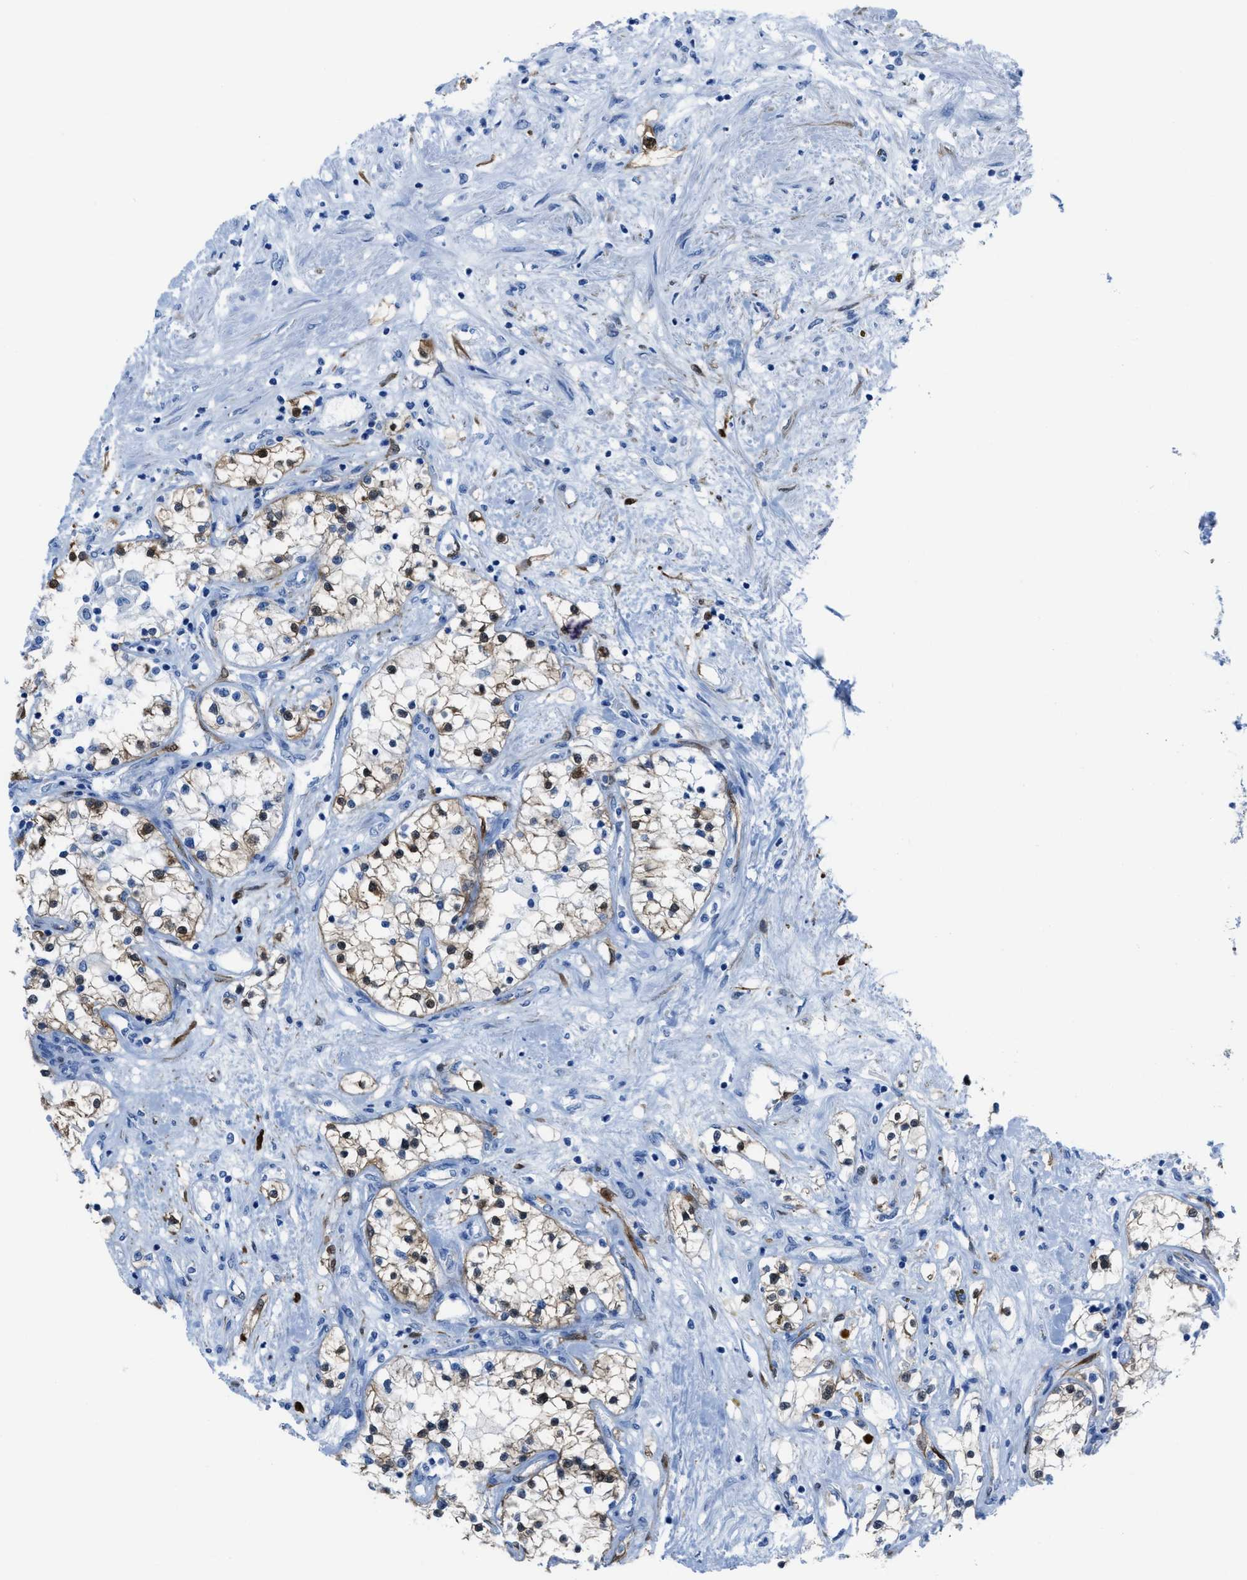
{"staining": {"intensity": "moderate", "quantity": "25%-75%", "location": "cytoplasmic/membranous,nuclear"}, "tissue": "renal cancer", "cell_type": "Tumor cells", "image_type": "cancer", "snomed": [{"axis": "morphology", "description": "Adenocarcinoma, NOS"}, {"axis": "topography", "description": "Kidney"}], "caption": "IHC photomicrograph of neoplastic tissue: human renal cancer (adenocarcinoma) stained using immunohistochemistry (IHC) exhibits medium levels of moderate protein expression localized specifically in the cytoplasmic/membranous and nuclear of tumor cells, appearing as a cytoplasmic/membranous and nuclear brown color.", "gene": "CDKN2A", "patient": {"sex": "male", "age": 68}}